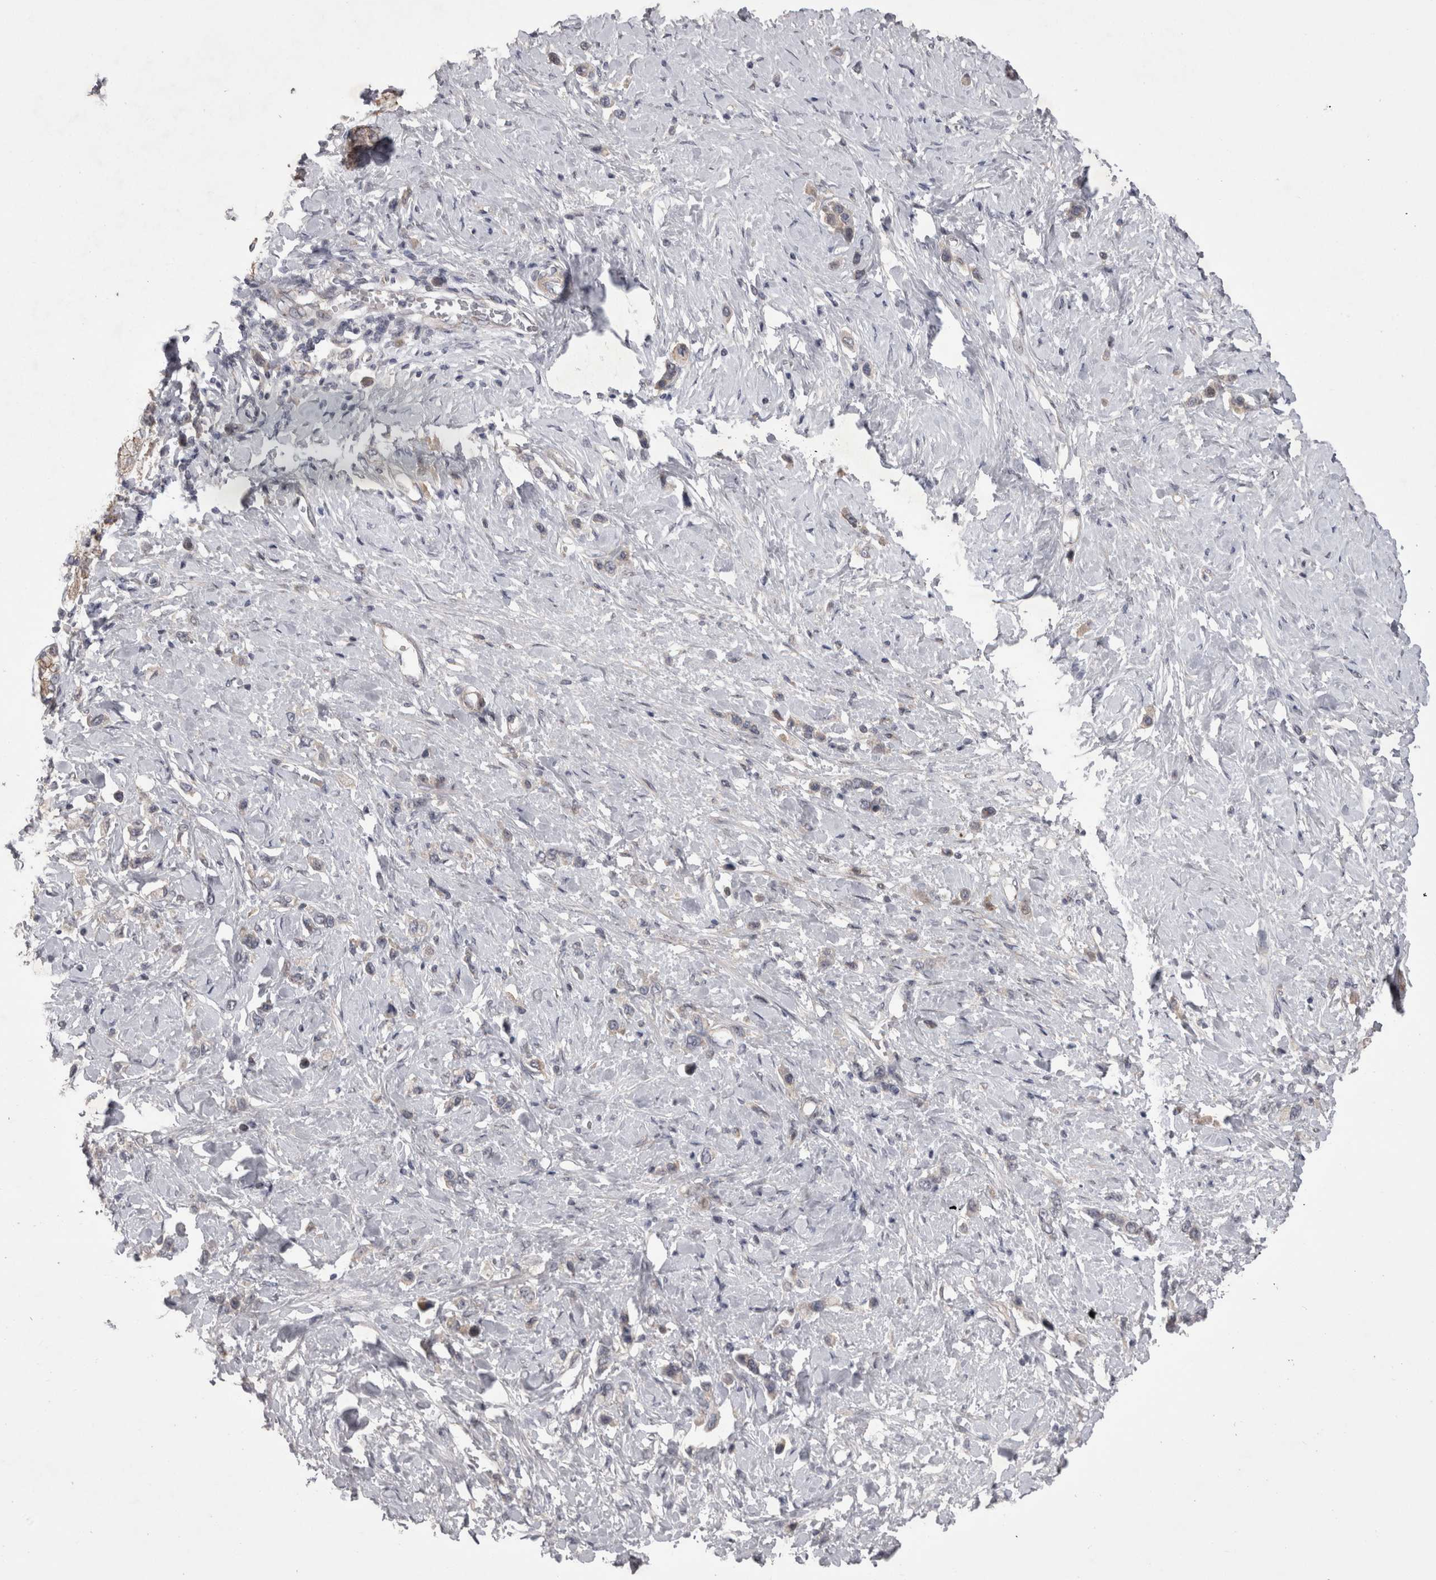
{"staining": {"intensity": "weak", "quantity": "<25%", "location": "cytoplasmic/membranous"}, "tissue": "stomach cancer", "cell_type": "Tumor cells", "image_type": "cancer", "snomed": [{"axis": "morphology", "description": "Adenocarcinoma, NOS"}, {"axis": "topography", "description": "Stomach"}], "caption": "Protein analysis of stomach cancer demonstrates no significant expression in tumor cells. (DAB (3,3'-diaminobenzidine) immunohistochemistry (IHC), high magnification).", "gene": "NENF", "patient": {"sex": "female", "age": 65}}